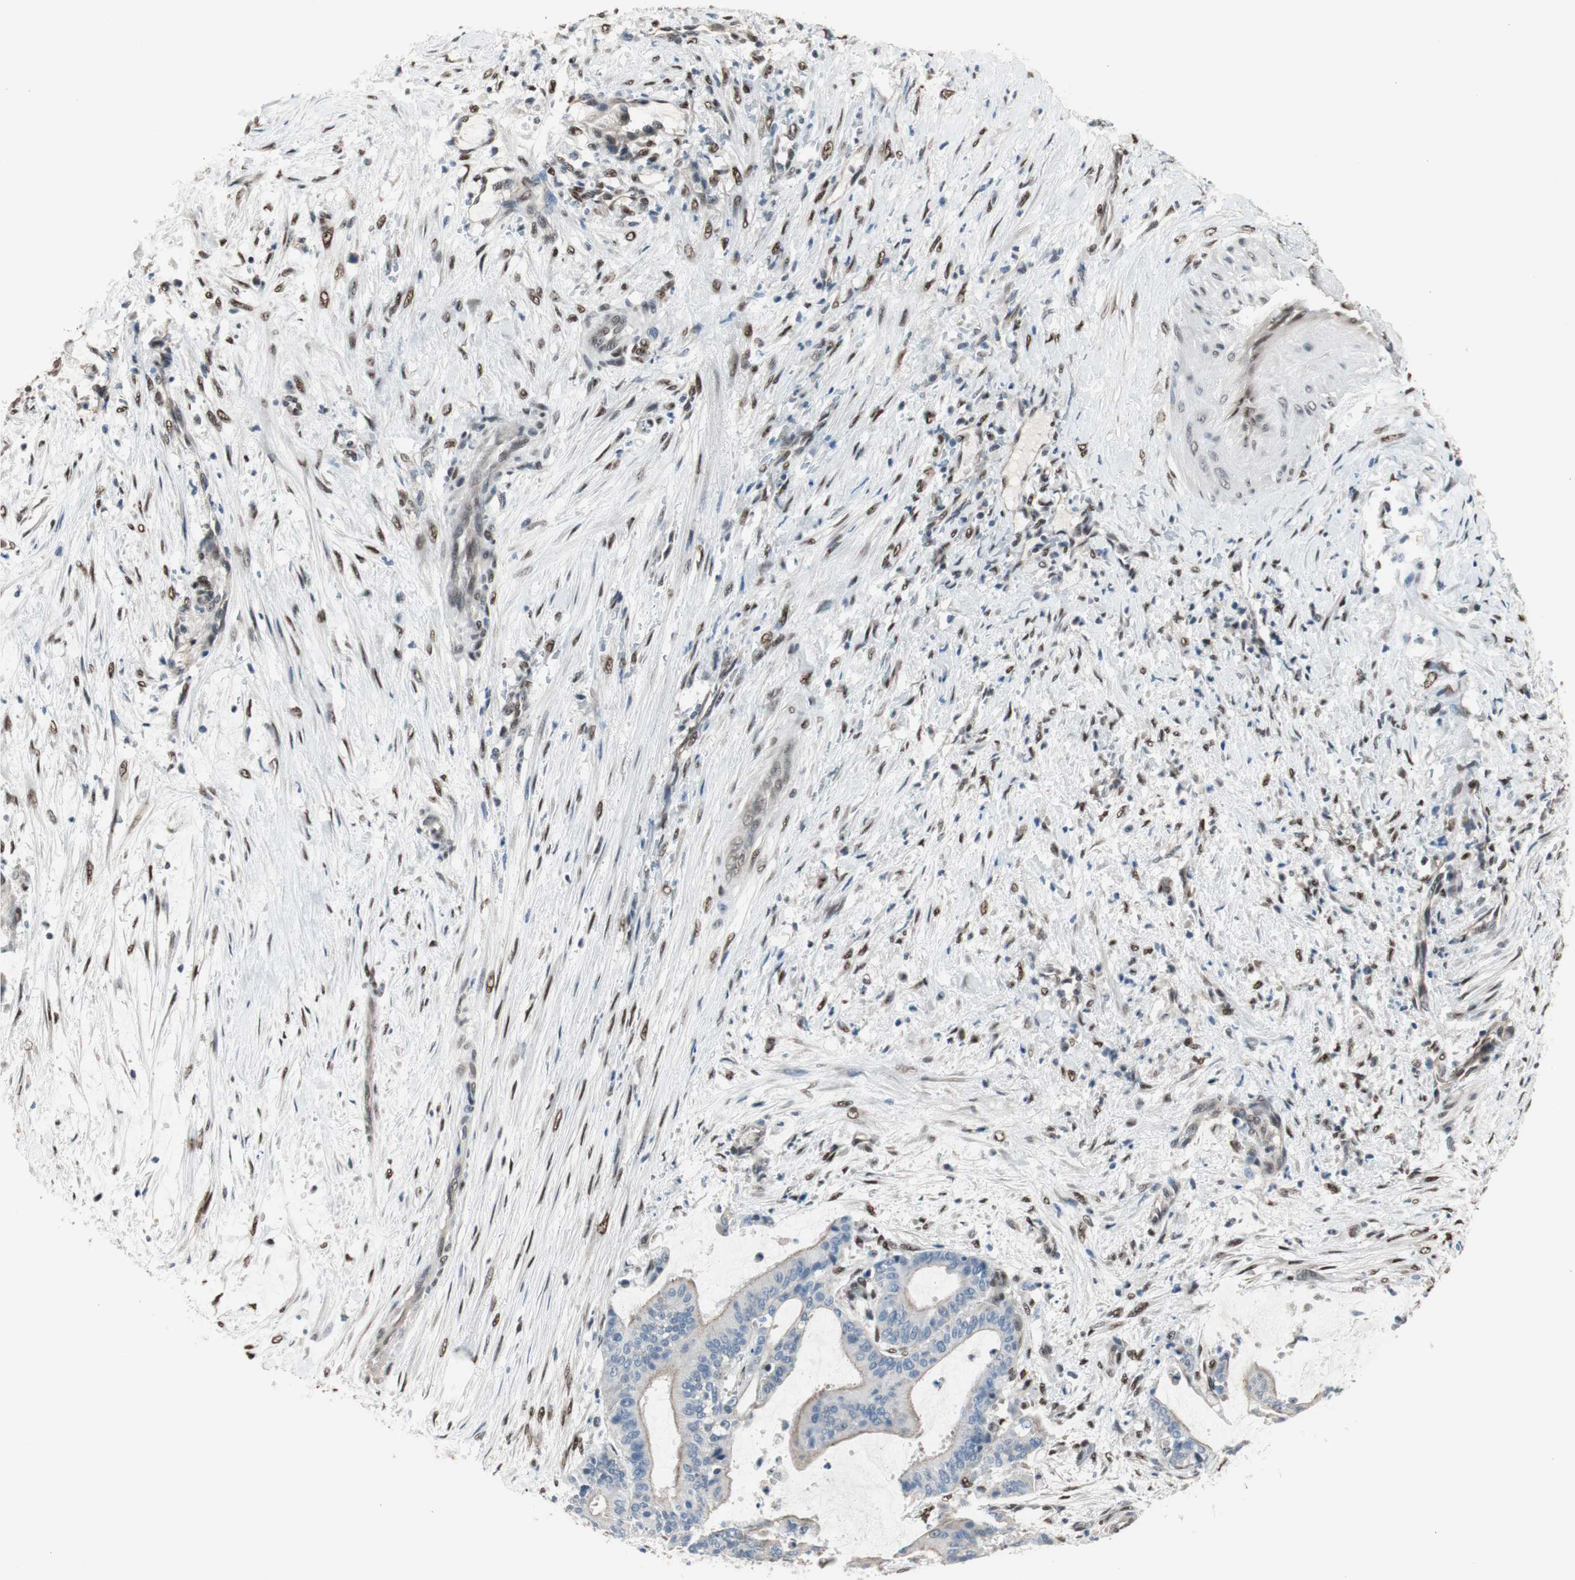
{"staining": {"intensity": "weak", "quantity": "<25%", "location": "cytoplasmic/membranous"}, "tissue": "liver cancer", "cell_type": "Tumor cells", "image_type": "cancer", "snomed": [{"axis": "morphology", "description": "Cholangiocarcinoma"}, {"axis": "topography", "description": "Liver"}], "caption": "There is no significant expression in tumor cells of liver cancer. (DAB IHC, high magnification).", "gene": "PML", "patient": {"sex": "female", "age": 73}}